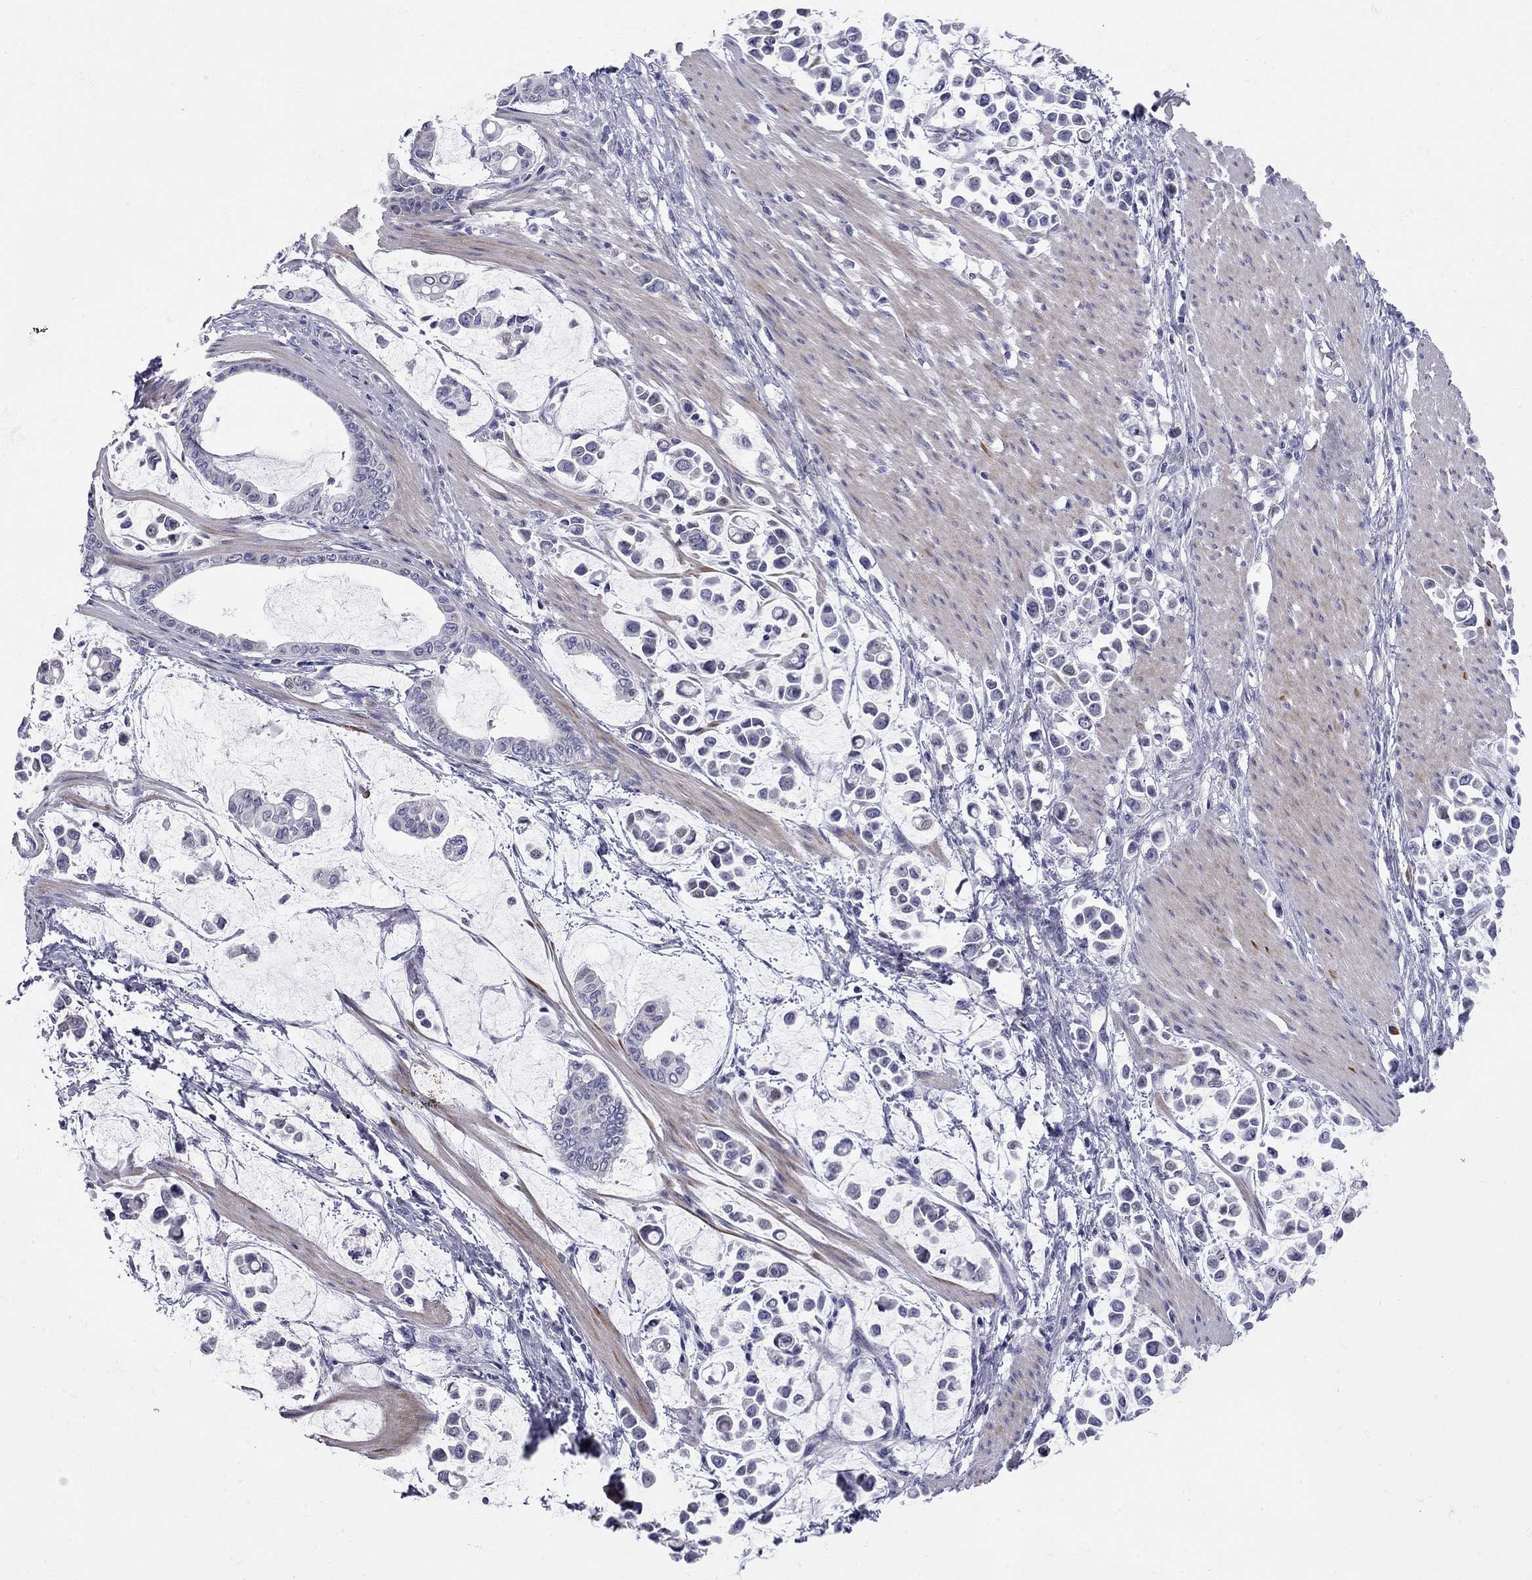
{"staining": {"intensity": "negative", "quantity": "none", "location": "none"}, "tissue": "stomach cancer", "cell_type": "Tumor cells", "image_type": "cancer", "snomed": [{"axis": "morphology", "description": "Adenocarcinoma, NOS"}, {"axis": "topography", "description": "Stomach"}], "caption": "Stomach cancer stained for a protein using immunohistochemistry demonstrates no staining tumor cells.", "gene": "C8orf88", "patient": {"sex": "male", "age": 82}}